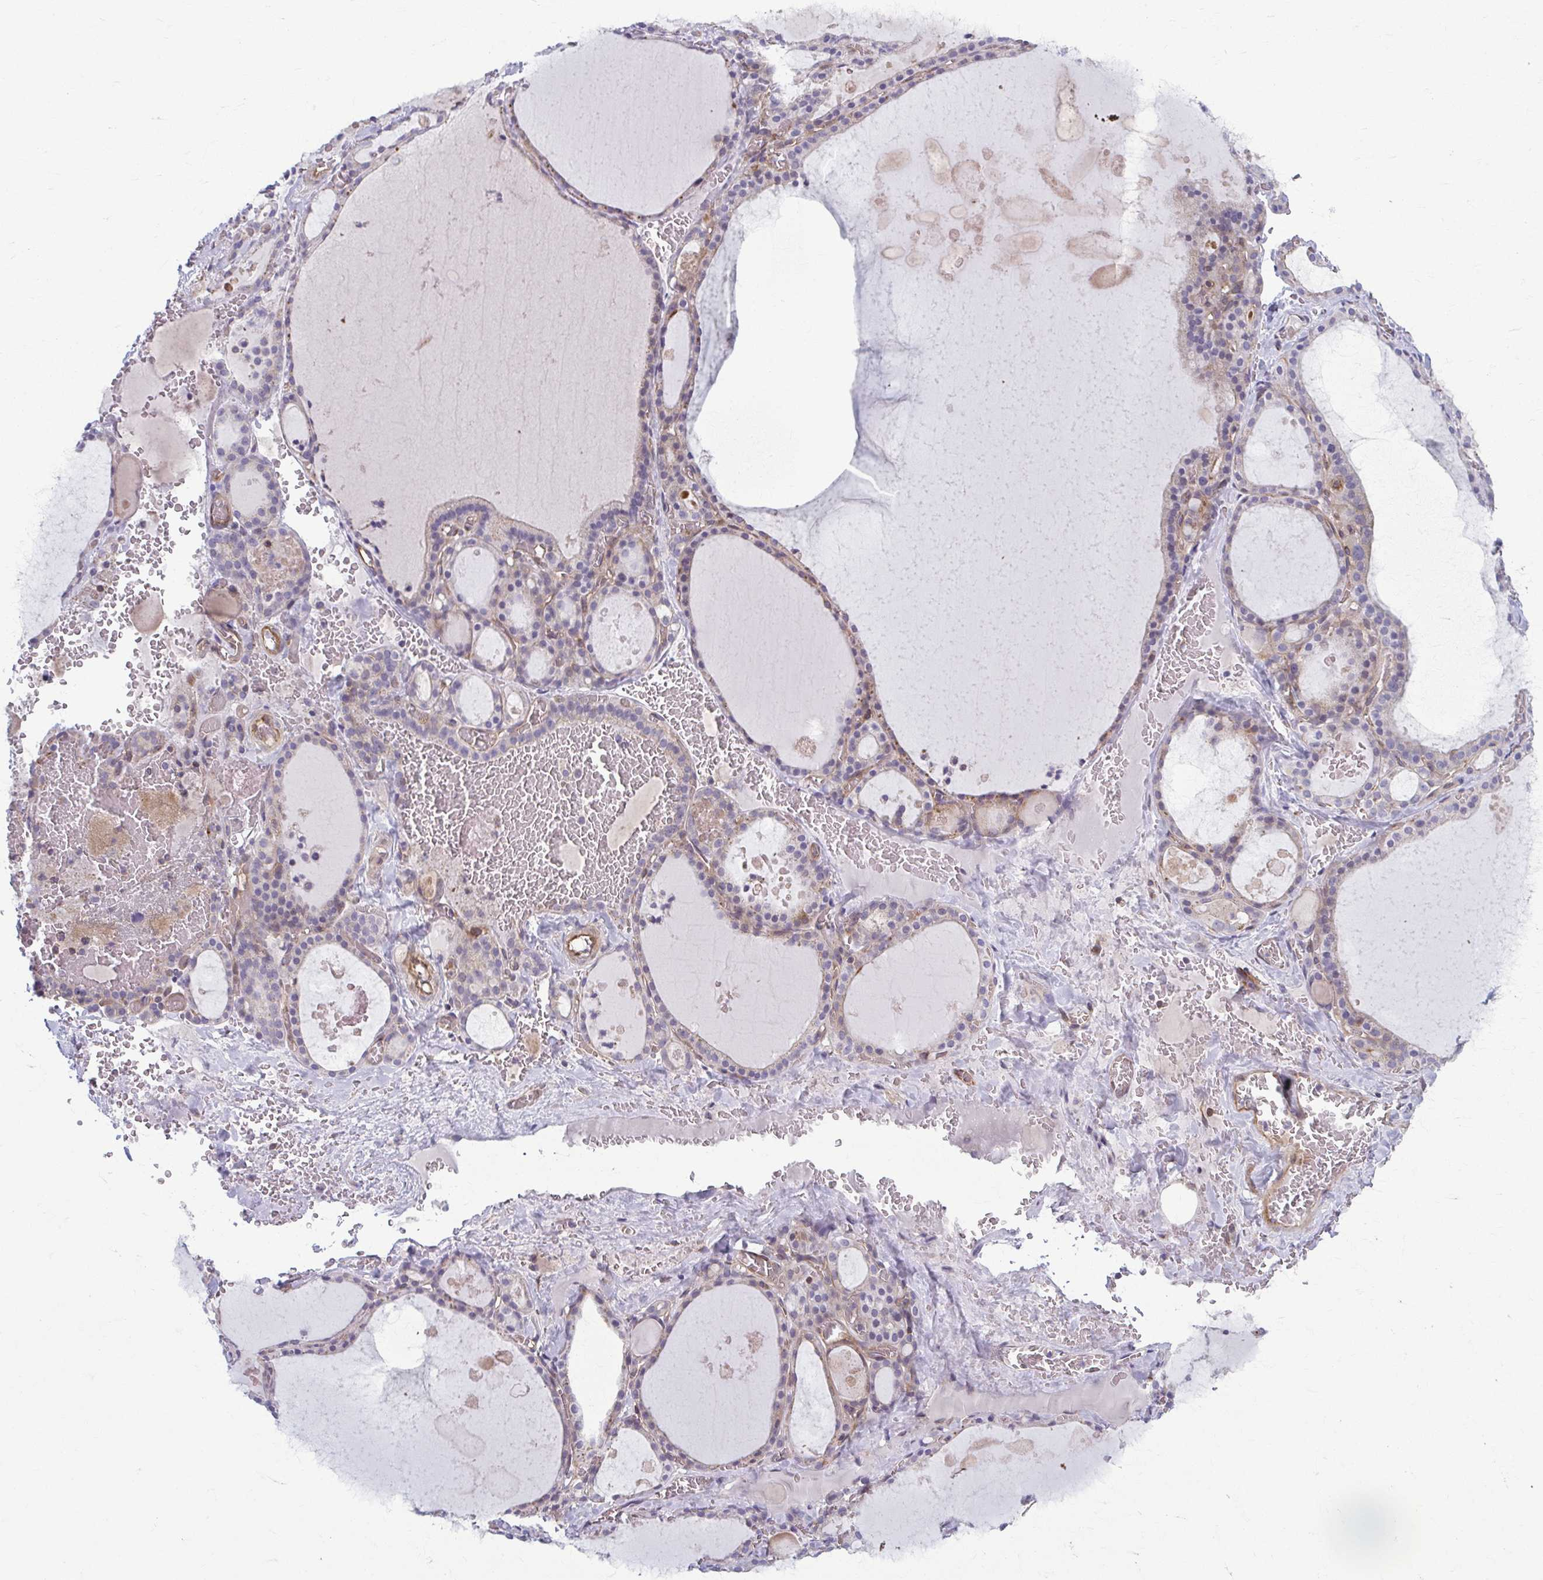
{"staining": {"intensity": "weak", "quantity": "25%-75%", "location": "cytoplasmic/membranous"}, "tissue": "thyroid gland", "cell_type": "Glandular cells", "image_type": "normal", "snomed": [{"axis": "morphology", "description": "Normal tissue, NOS"}, {"axis": "topography", "description": "Thyroid gland"}], "caption": "IHC (DAB (3,3'-diaminobenzidine)) staining of unremarkable human thyroid gland demonstrates weak cytoplasmic/membranous protein staining in approximately 25%-75% of glandular cells. Nuclei are stained in blue.", "gene": "EID2B", "patient": {"sex": "male", "age": 56}}